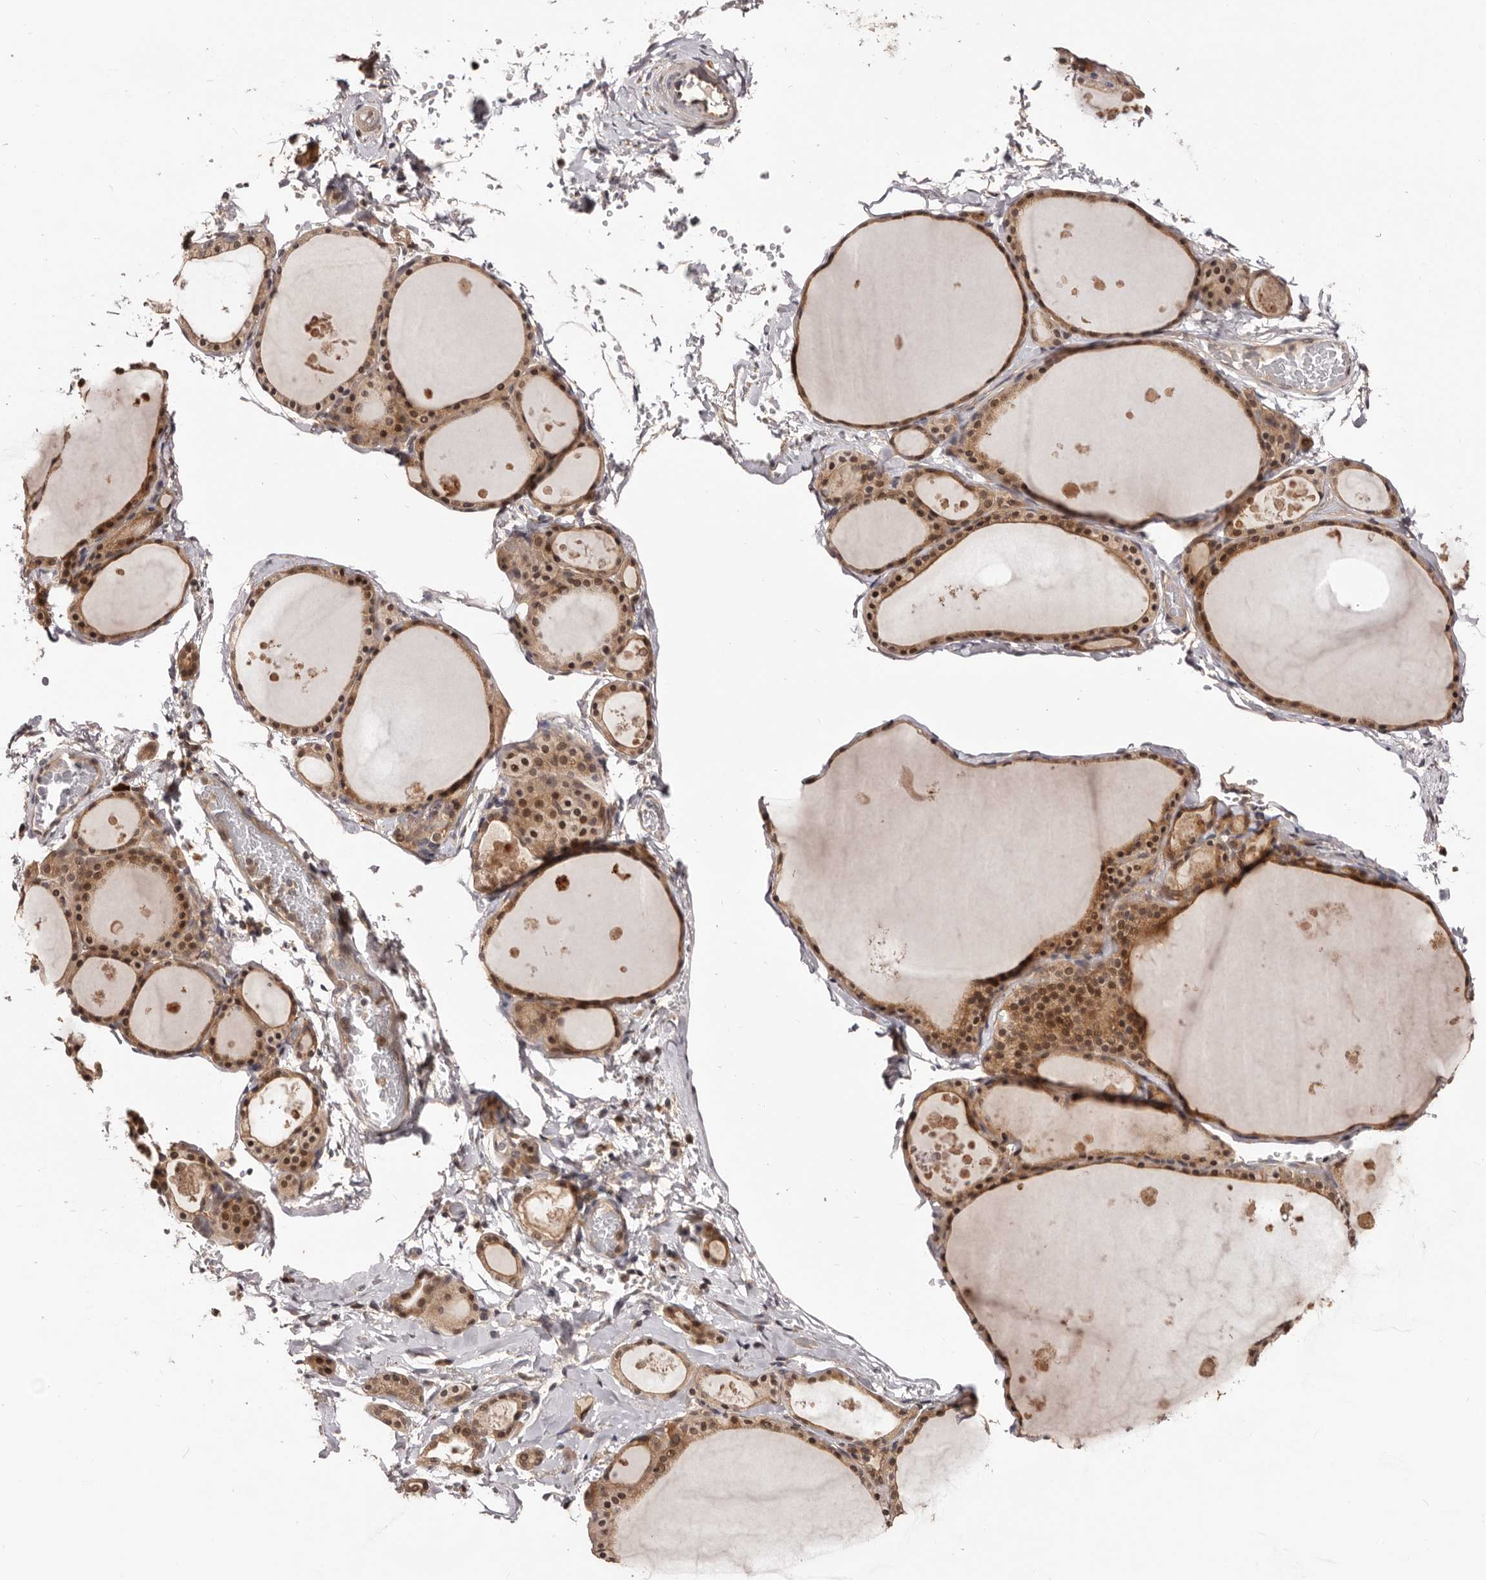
{"staining": {"intensity": "moderate", "quantity": ">75%", "location": "cytoplasmic/membranous"}, "tissue": "thyroid gland", "cell_type": "Glandular cells", "image_type": "normal", "snomed": [{"axis": "morphology", "description": "Normal tissue, NOS"}, {"axis": "topography", "description": "Thyroid gland"}], "caption": "Immunohistochemistry of unremarkable thyroid gland displays medium levels of moderate cytoplasmic/membranous staining in approximately >75% of glandular cells.", "gene": "MDP1", "patient": {"sex": "male", "age": 56}}